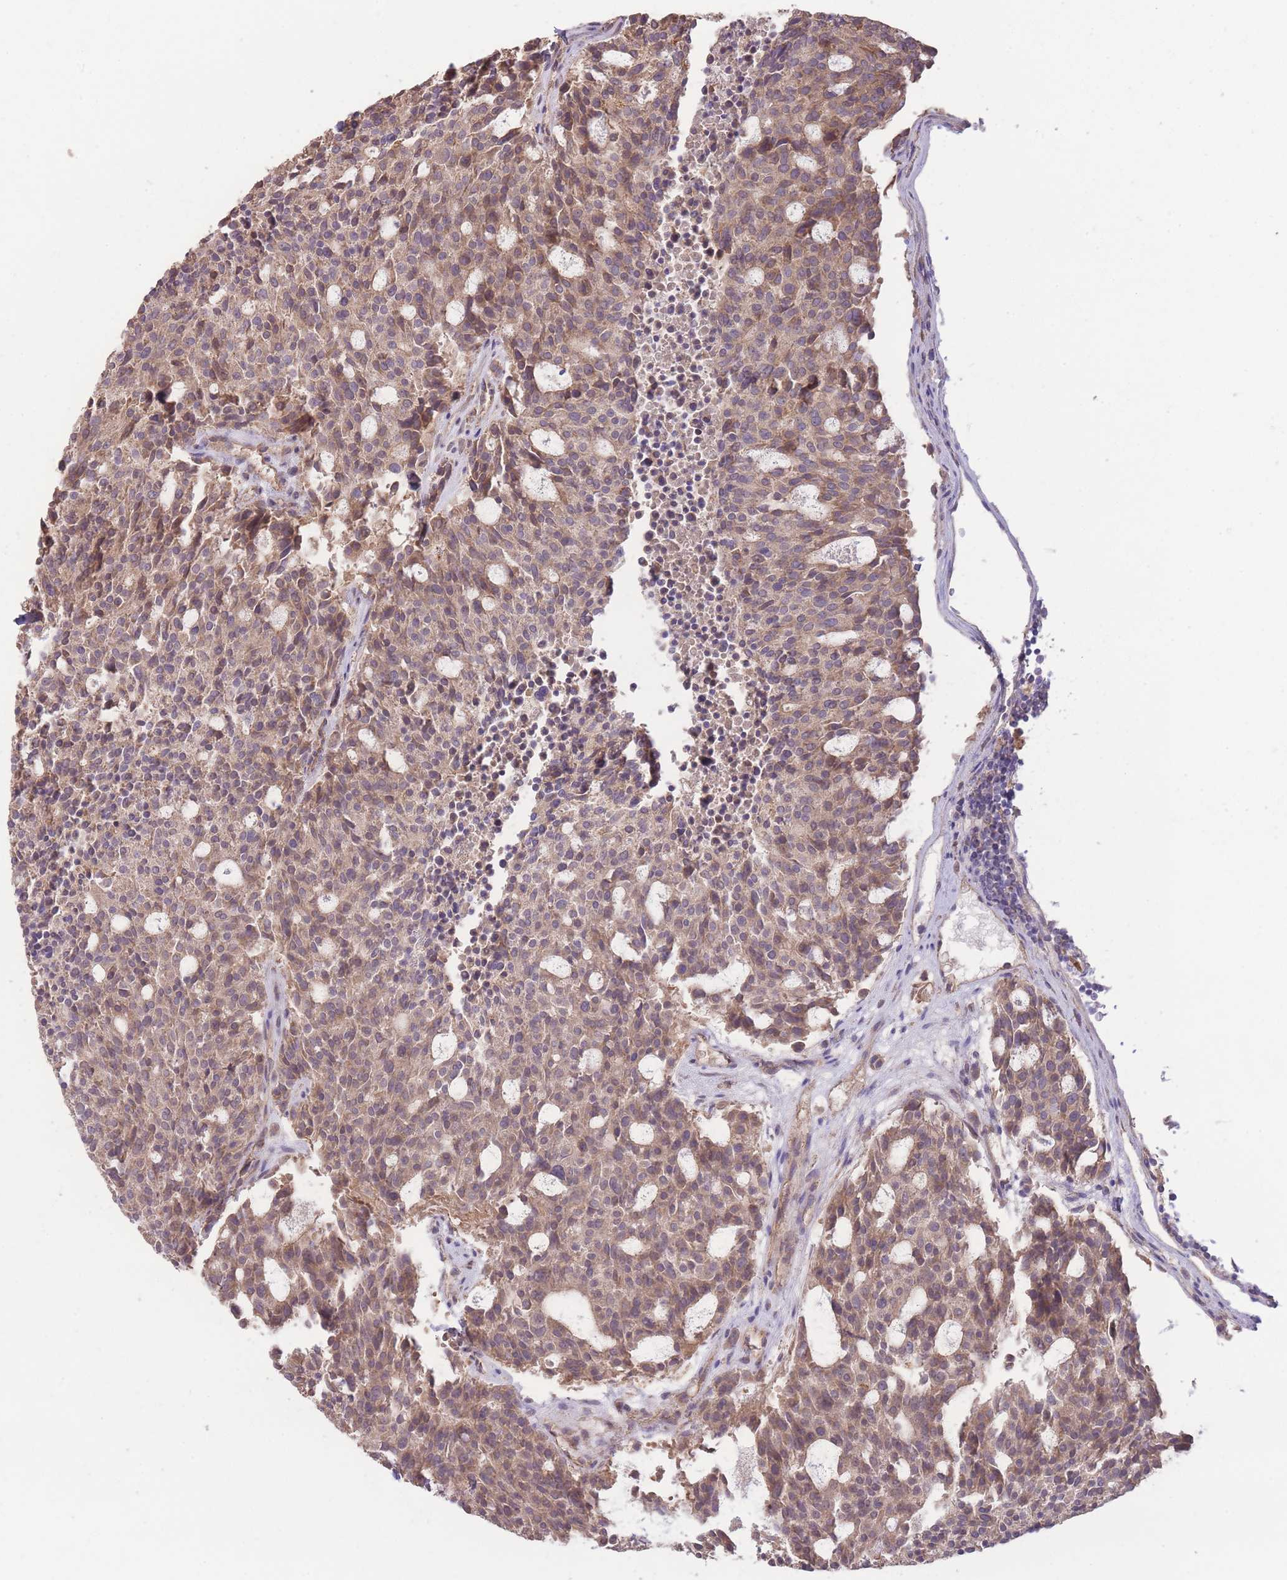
{"staining": {"intensity": "weak", "quantity": ">75%", "location": "cytoplasmic/membranous"}, "tissue": "carcinoid", "cell_type": "Tumor cells", "image_type": "cancer", "snomed": [{"axis": "morphology", "description": "Carcinoid, malignant, NOS"}, {"axis": "topography", "description": "Pancreas"}], "caption": "A high-resolution histopathology image shows immunohistochemistry (IHC) staining of carcinoid, which reveals weak cytoplasmic/membranous positivity in approximately >75% of tumor cells.", "gene": "EEF1AKMT1", "patient": {"sex": "female", "age": 54}}